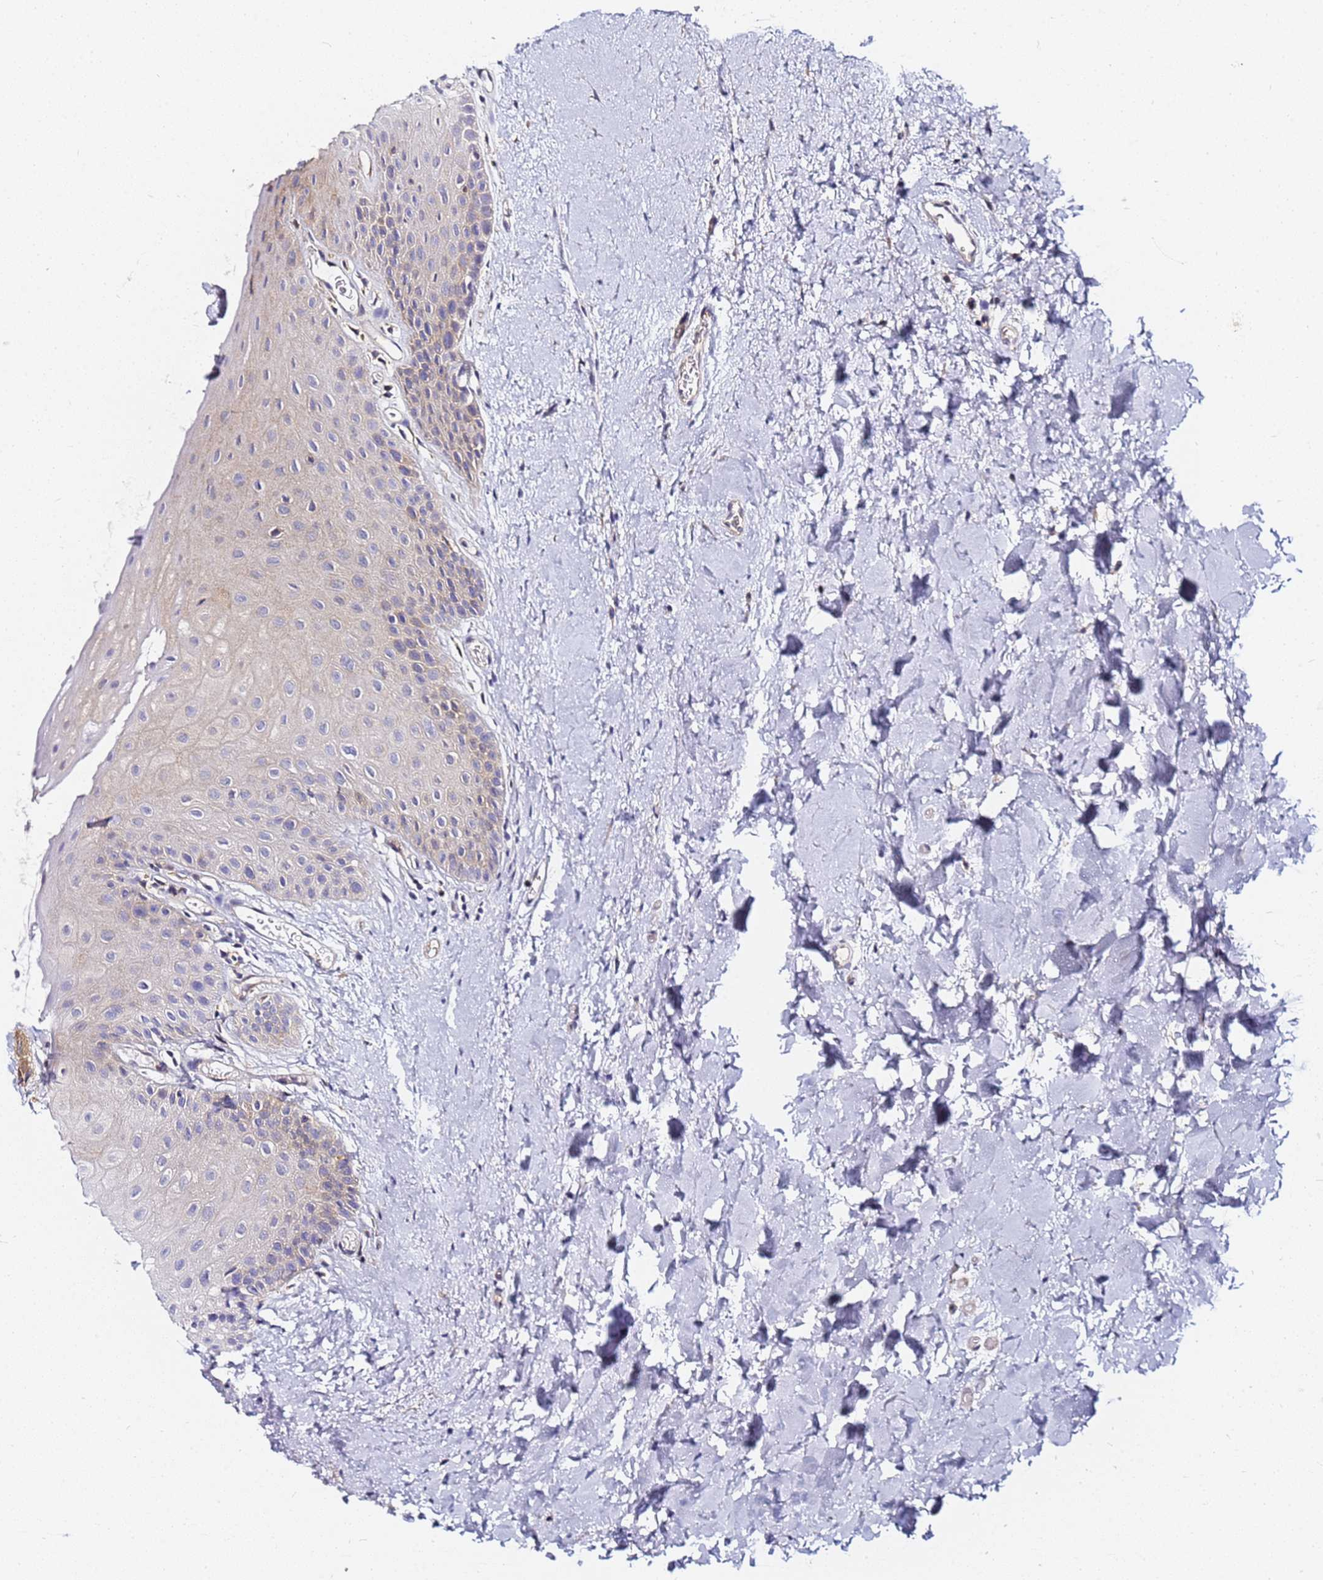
{"staining": {"intensity": "moderate", "quantity": "25%-75%", "location": "cytoplasmic/membranous"}, "tissue": "oral mucosa", "cell_type": "Squamous epithelial cells", "image_type": "normal", "snomed": [{"axis": "morphology", "description": "Normal tissue, NOS"}, {"axis": "topography", "description": "Oral tissue"}], "caption": "Immunohistochemical staining of normal human oral mucosa shows 25%-75% levels of moderate cytoplasmic/membranous protein staining in about 25%-75% of squamous epithelial cells. (Brightfield microscopy of DAB IHC at high magnification).", "gene": "CHM", "patient": {"sex": "female", "age": 67}}